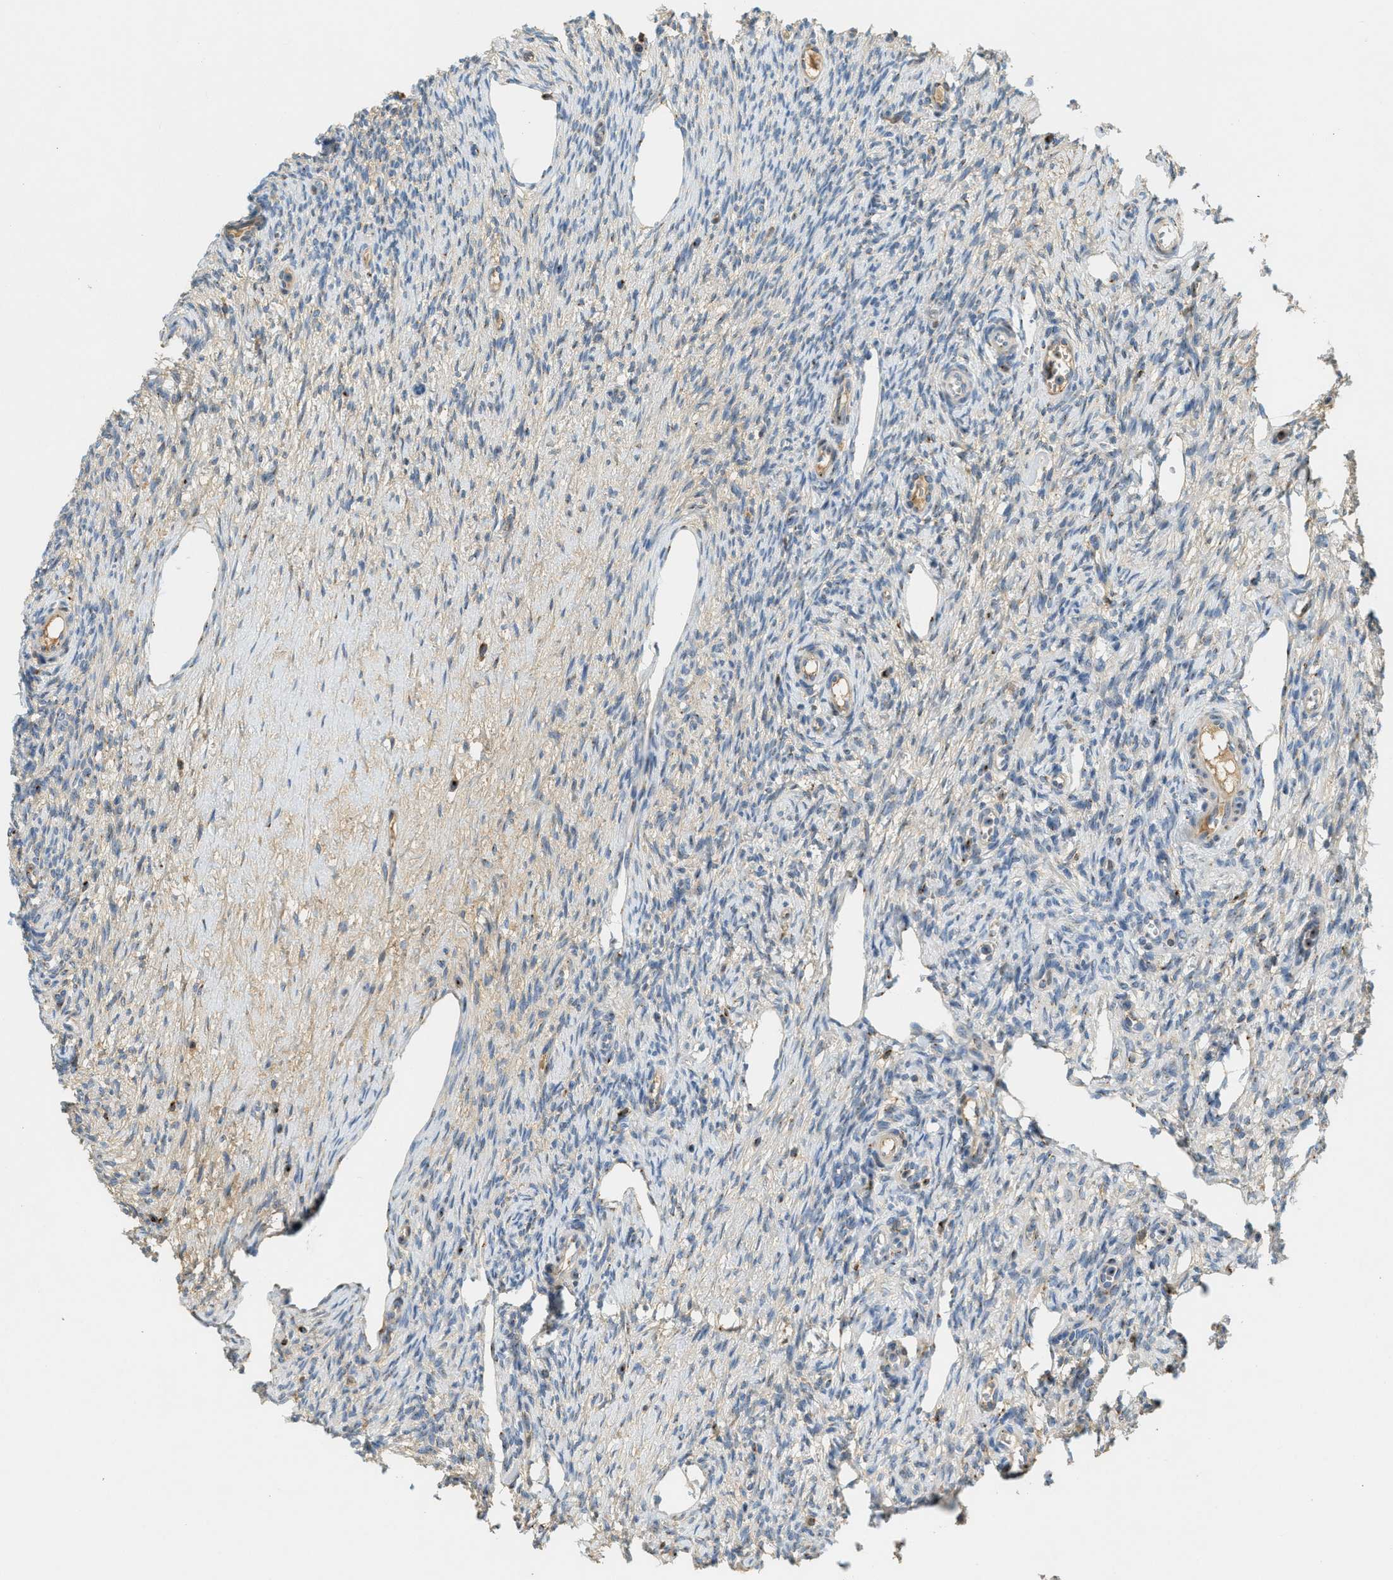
{"staining": {"intensity": "moderate", "quantity": "25%-75%", "location": "cytoplasmic/membranous"}, "tissue": "ovary", "cell_type": "Follicle cells", "image_type": "normal", "snomed": [{"axis": "morphology", "description": "Normal tissue, NOS"}, {"axis": "topography", "description": "Ovary"}], "caption": "Human ovary stained for a protein (brown) demonstrates moderate cytoplasmic/membranous positive expression in about 25%-75% of follicle cells.", "gene": "ENTPD4", "patient": {"sex": "female", "age": 33}}